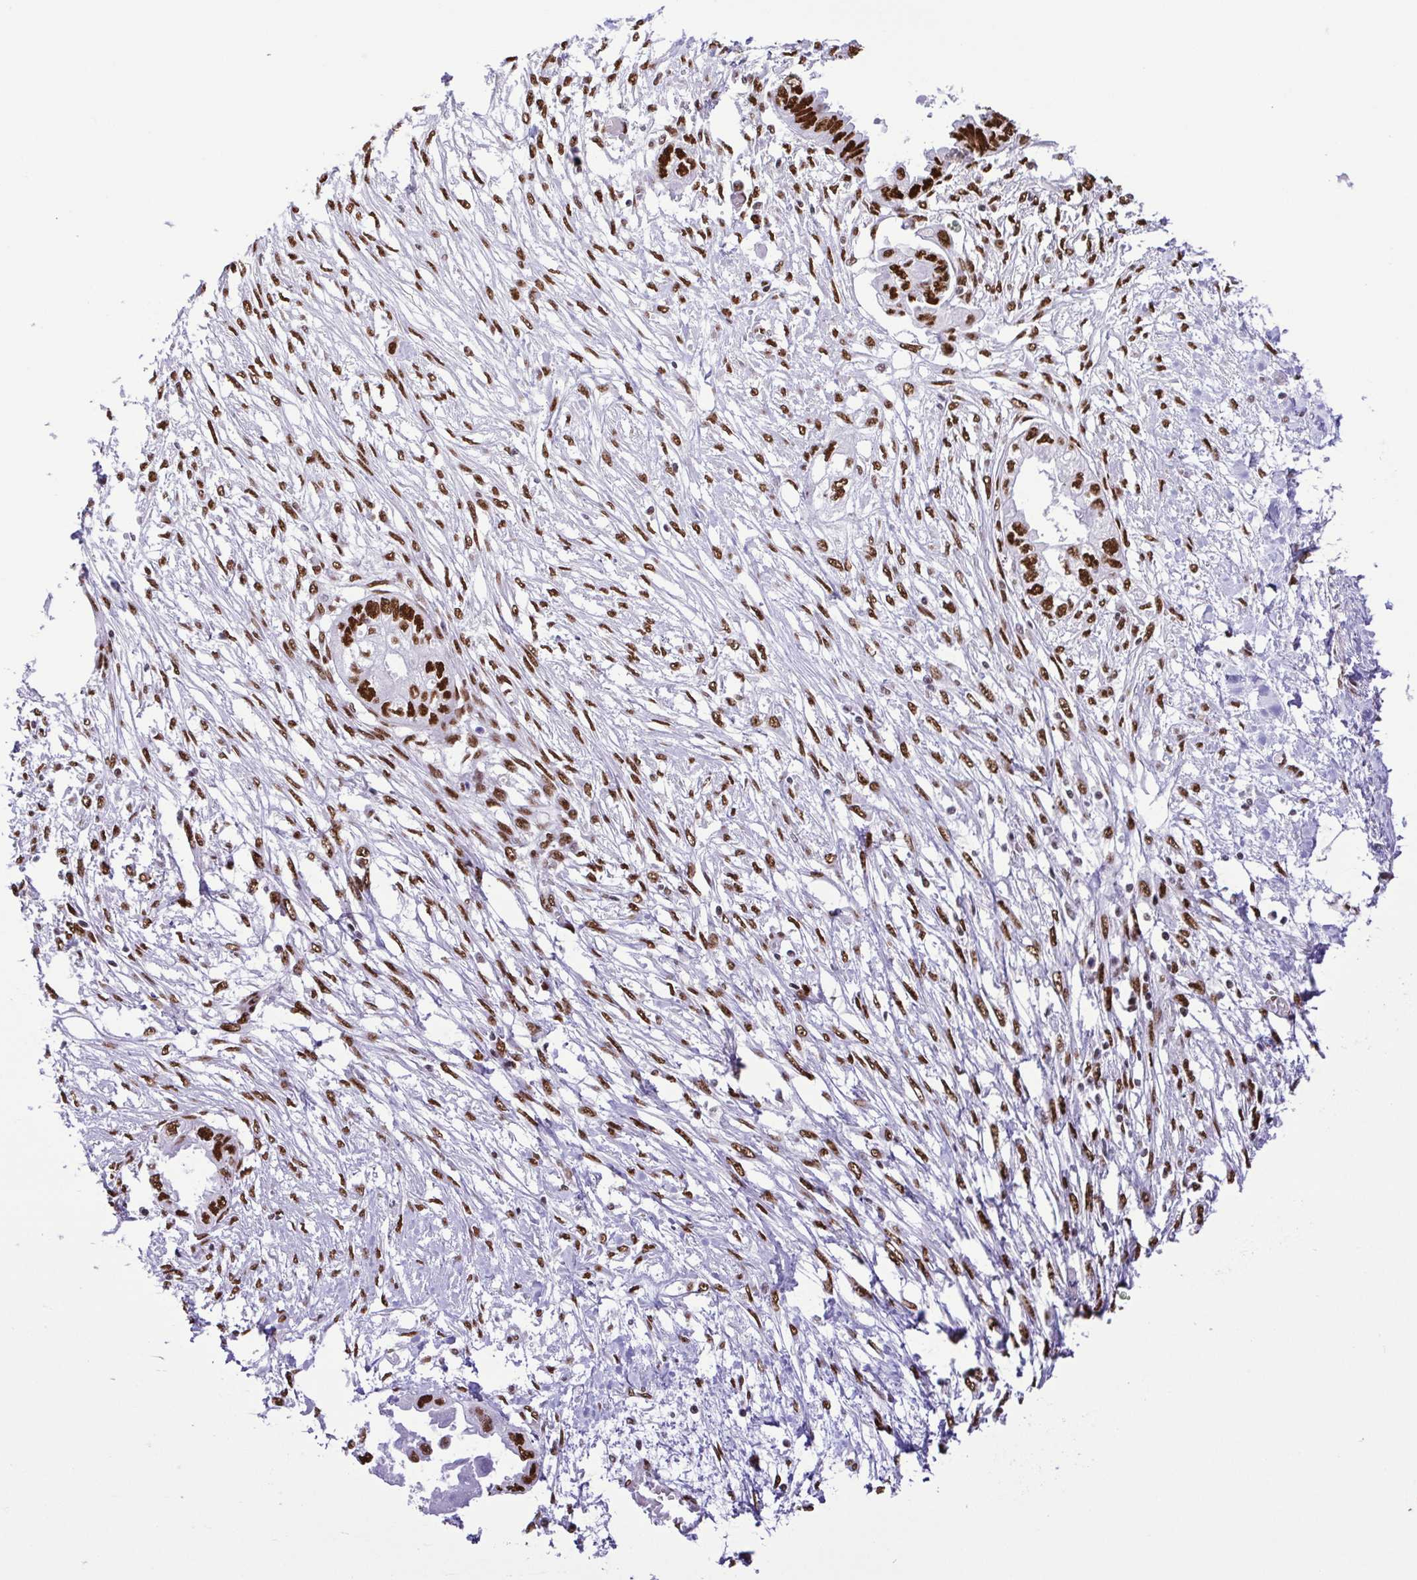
{"staining": {"intensity": "strong", "quantity": ">75%", "location": "nuclear"}, "tissue": "endometrial cancer", "cell_type": "Tumor cells", "image_type": "cancer", "snomed": [{"axis": "morphology", "description": "Adenocarcinoma, NOS"}, {"axis": "morphology", "description": "Adenocarcinoma, metastatic, NOS"}, {"axis": "topography", "description": "Adipose tissue"}, {"axis": "topography", "description": "Endometrium"}], "caption": "The image displays a brown stain indicating the presence of a protein in the nuclear of tumor cells in endometrial cancer (adenocarcinoma).", "gene": "TRIM28", "patient": {"sex": "female", "age": 67}}